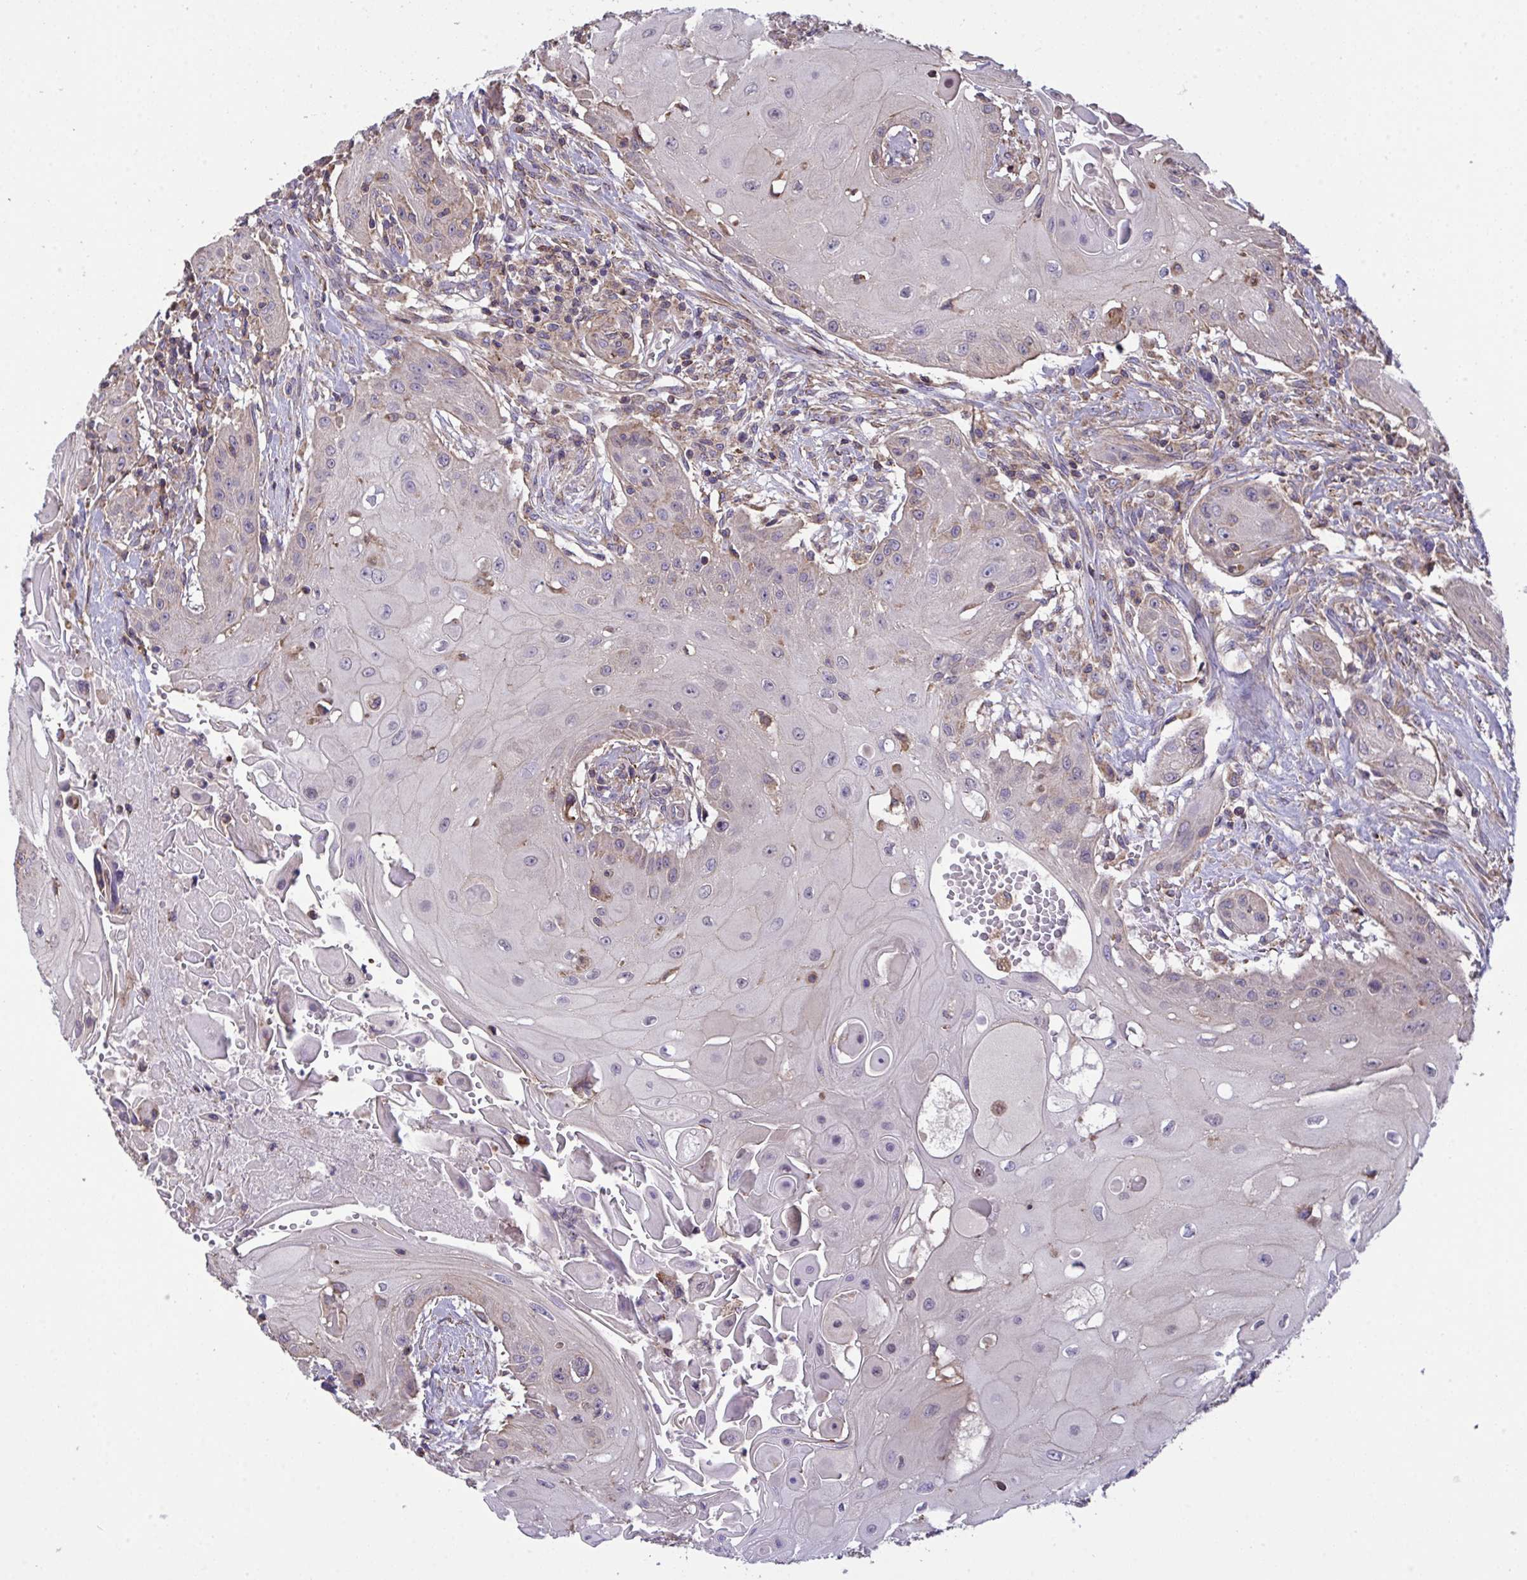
{"staining": {"intensity": "negative", "quantity": "none", "location": "none"}, "tissue": "head and neck cancer", "cell_type": "Tumor cells", "image_type": "cancer", "snomed": [{"axis": "morphology", "description": "Squamous cell carcinoma, NOS"}, {"axis": "topography", "description": "Oral tissue"}, {"axis": "topography", "description": "Head-Neck"}, {"axis": "topography", "description": "Neck, NOS"}], "caption": "DAB (3,3'-diaminobenzidine) immunohistochemical staining of human head and neck cancer demonstrates no significant staining in tumor cells. The staining was performed using DAB to visualize the protein expression in brown, while the nuclei were stained in blue with hematoxylin (Magnification: 20x).", "gene": "PPM1H", "patient": {"sex": "female", "age": 55}}